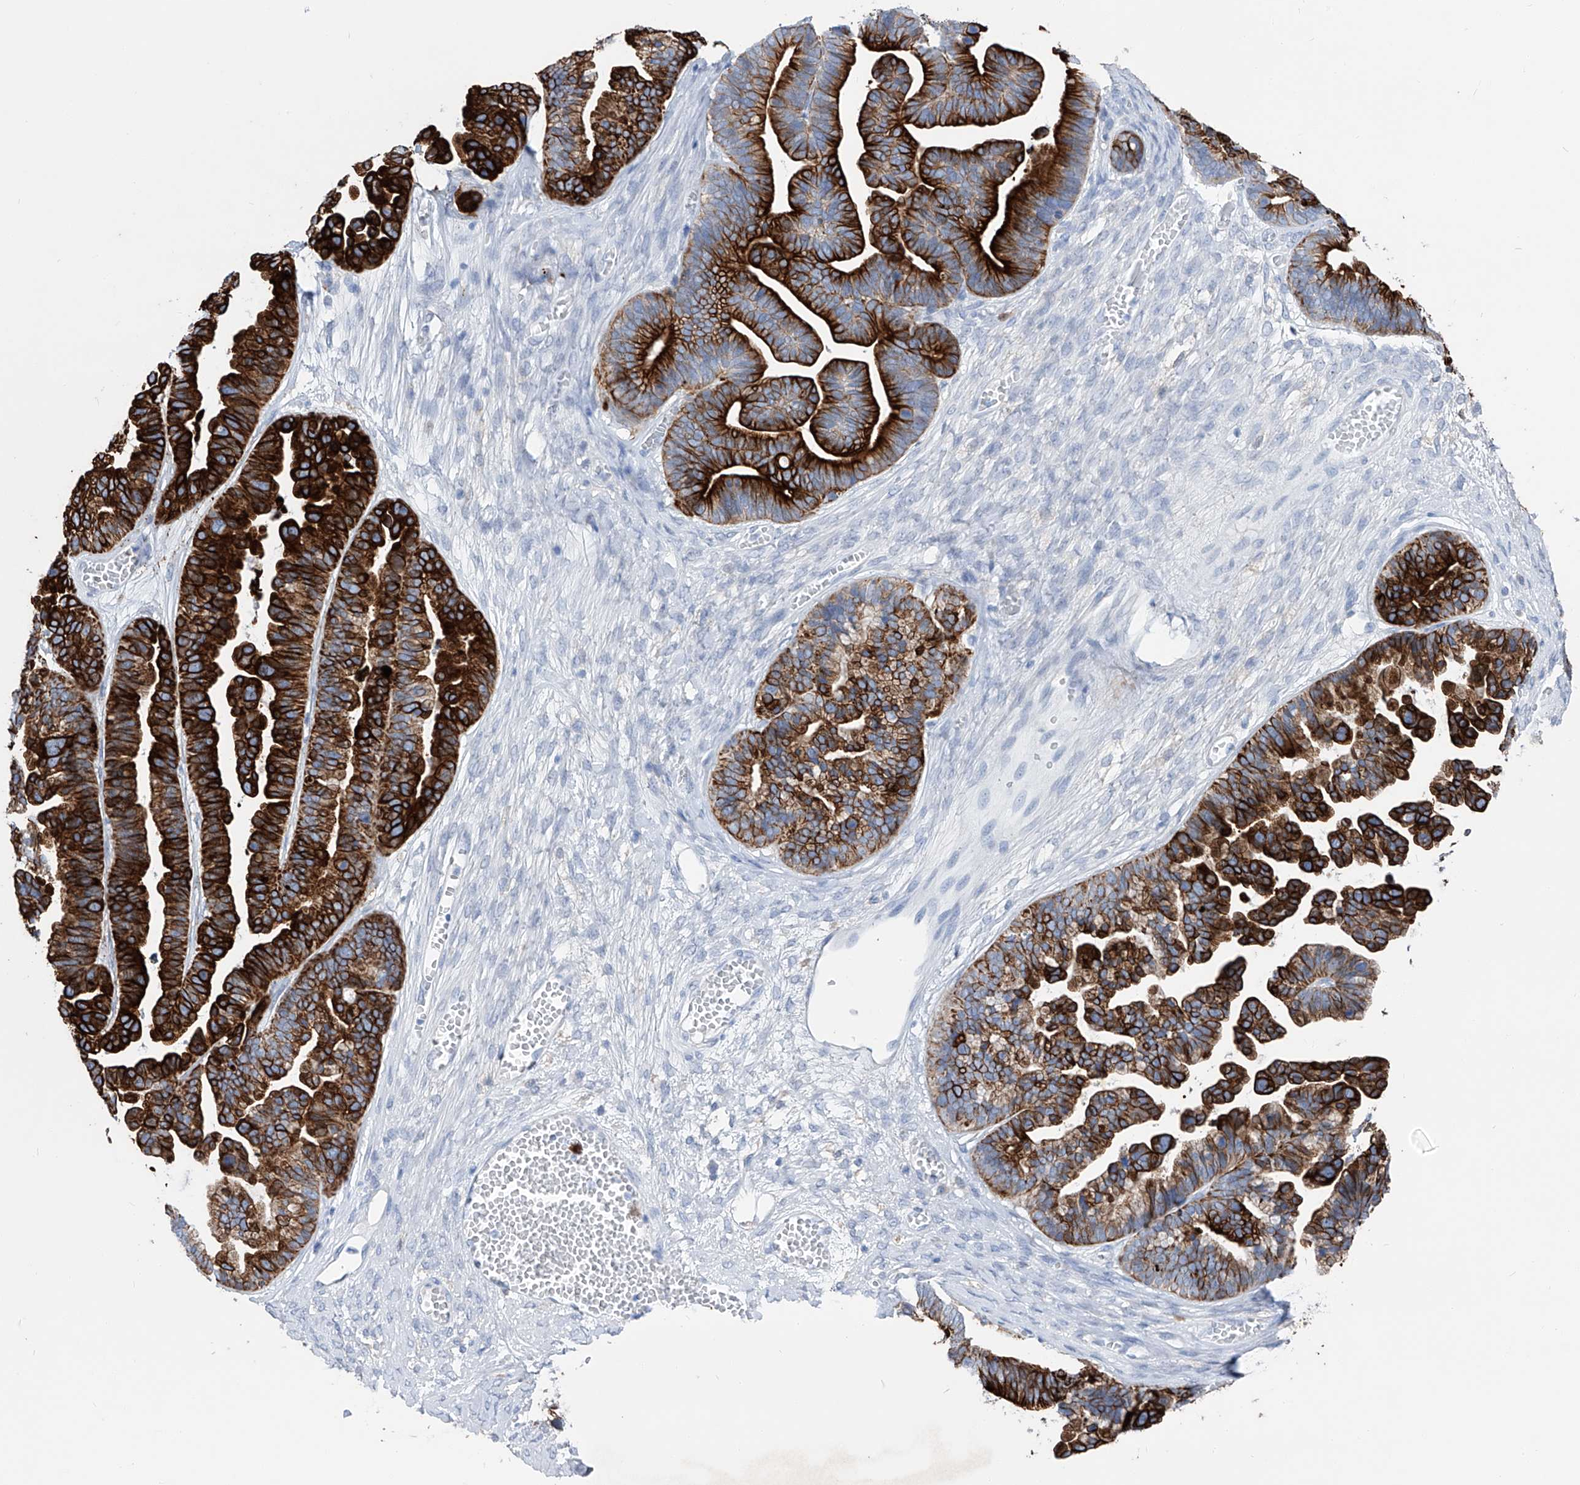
{"staining": {"intensity": "strong", "quantity": ">75%", "location": "cytoplasmic/membranous"}, "tissue": "ovarian cancer", "cell_type": "Tumor cells", "image_type": "cancer", "snomed": [{"axis": "morphology", "description": "Cystadenocarcinoma, serous, NOS"}, {"axis": "topography", "description": "Ovary"}], "caption": "The image reveals immunohistochemical staining of ovarian cancer (serous cystadenocarcinoma). There is strong cytoplasmic/membranous positivity is seen in about >75% of tumor cells.", "gene": "FRS3", "patient": {"sex": "female", "age": 56}}